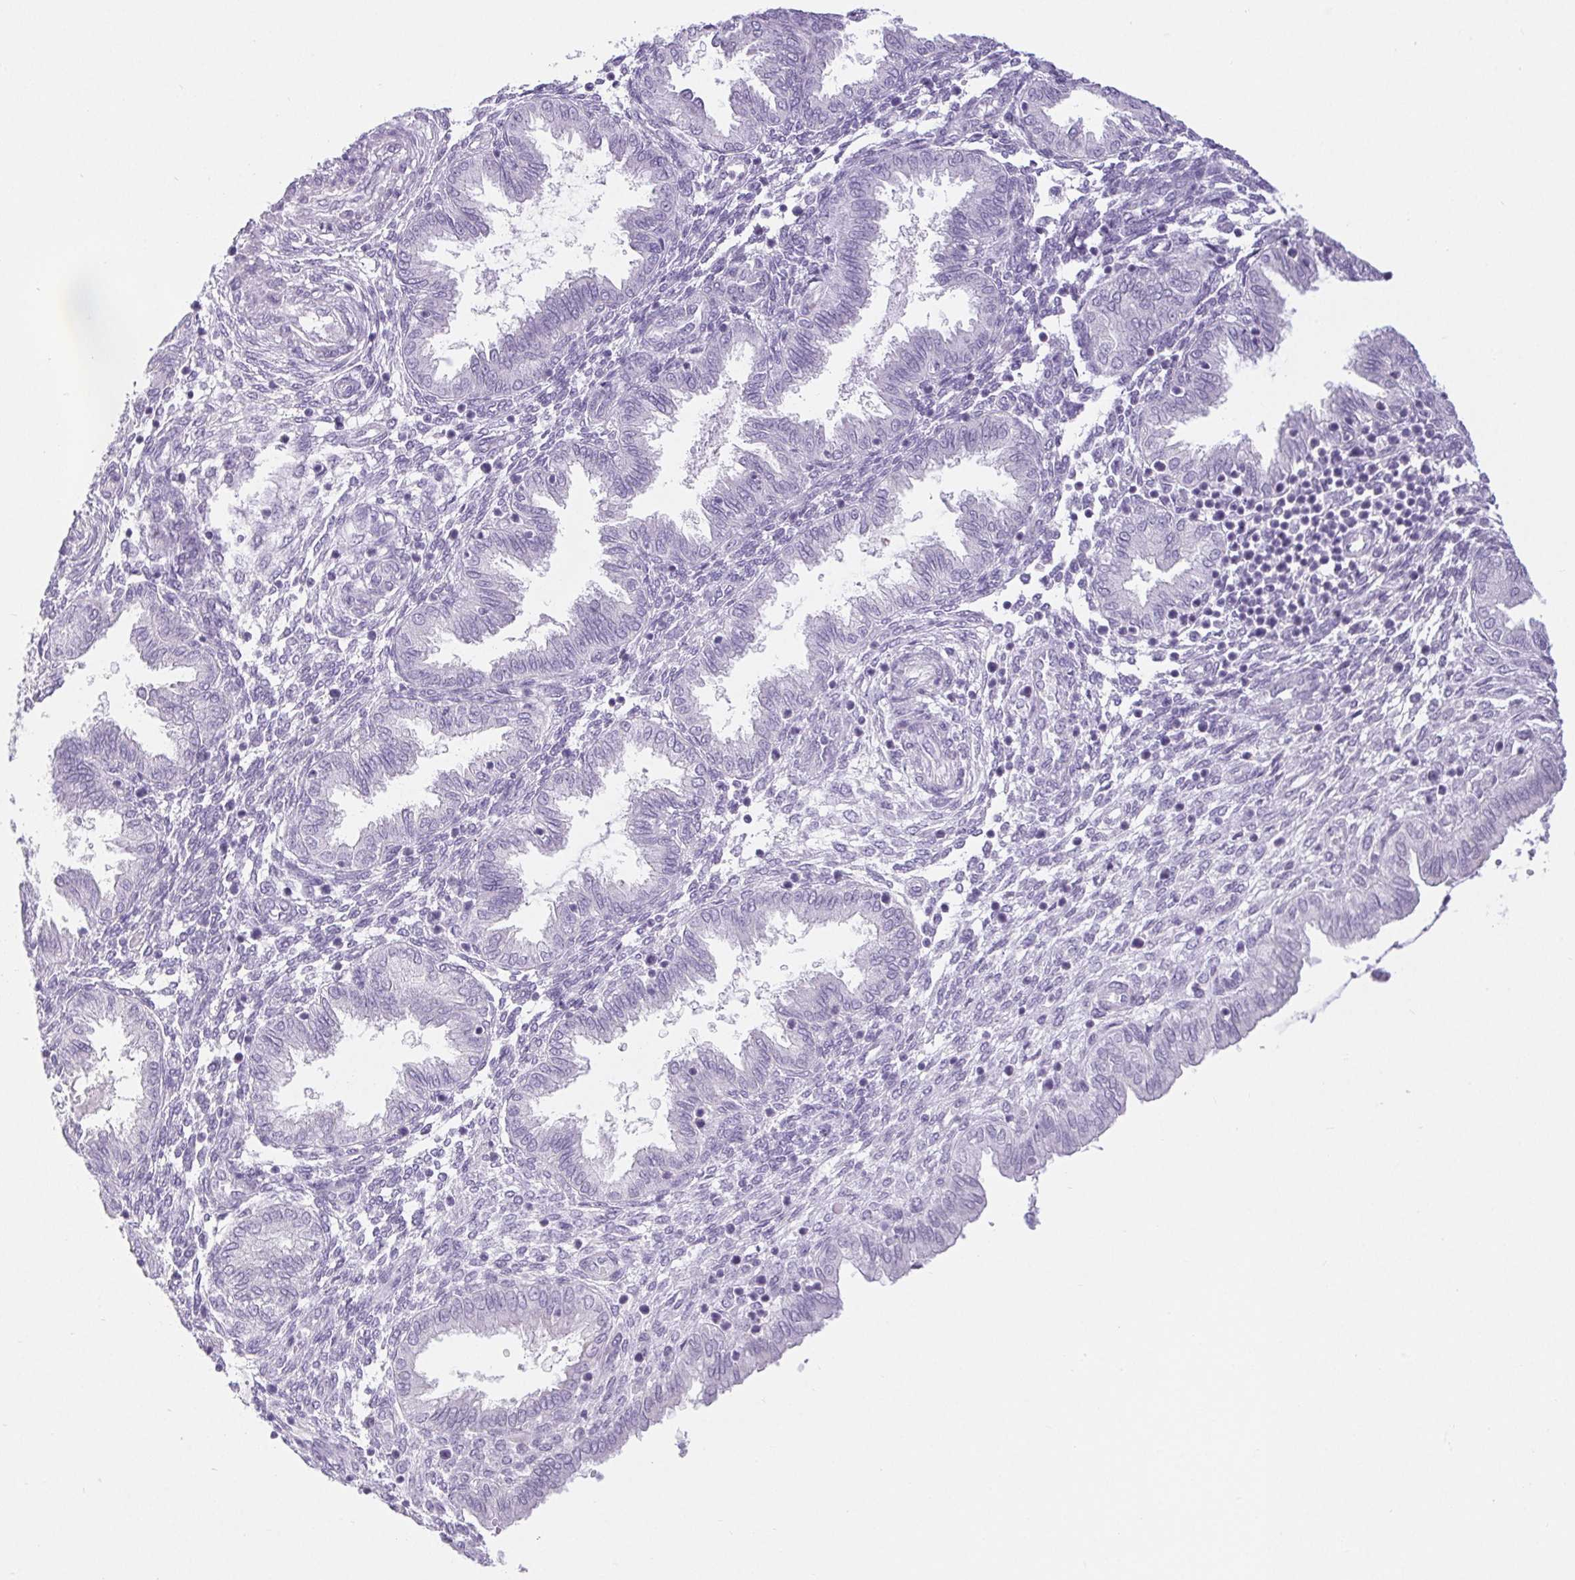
{"staining": {"intensity": "negative", "quantity": "none", "location": "none"}, "tissue": "endometrium", "cell_type": "Cells in endometrial stroma", "image_type": "normal", "snomed": [{"axis": "morphology", "description": "Normal tissue, NOS"}, {"axis": "topography", "description": "Endometrium"}], "caption": "Cells in endometrial stroma are negative for brown protein staining in unremarkable endometrium.", "gene": "BCAS1", "patient": {"sex": "female", "age": 33}}